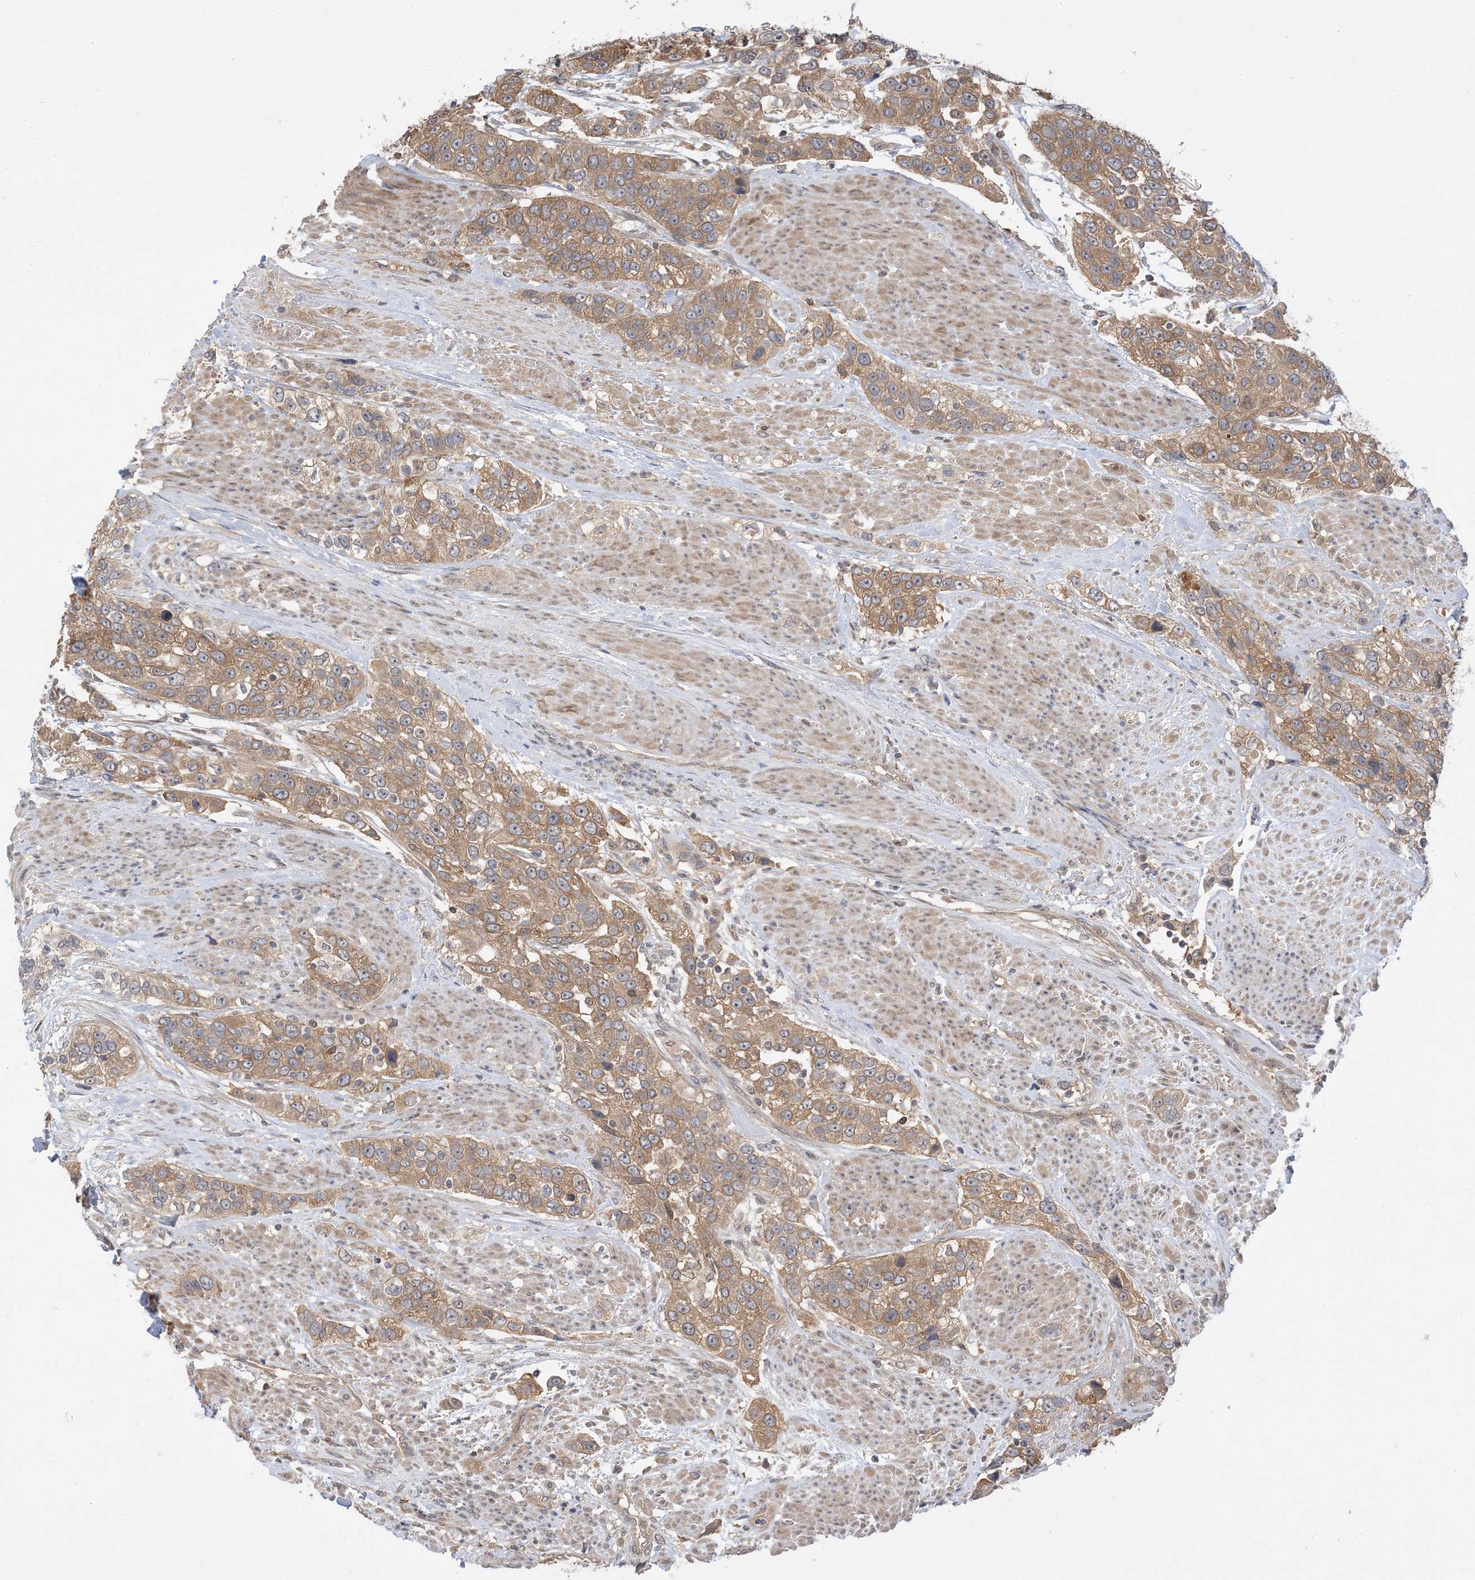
{"staining": {"intensity": "moderate", "quantity": ">75%", "location": "cytoplasmic/membranous"}, "tissue": "urothelial cancer", "cell_type": "Tumor cells", "image_type": "cancer", "snomed": [{"axis": "morphology", "description": "Urothelial carcinoma, High grade"}, {"axis": "topography", "description": "Urinary bladder"}], "caption": "High-power microscopy captured an immunohistochemistry (IHC) photomicrograph of urothelial cancer, revealing moderate cytoplasmic/membranous staining in about >75% of tumor cells.", "gene": "WDR26", "patient": {"sex": "female", "age": 80}}